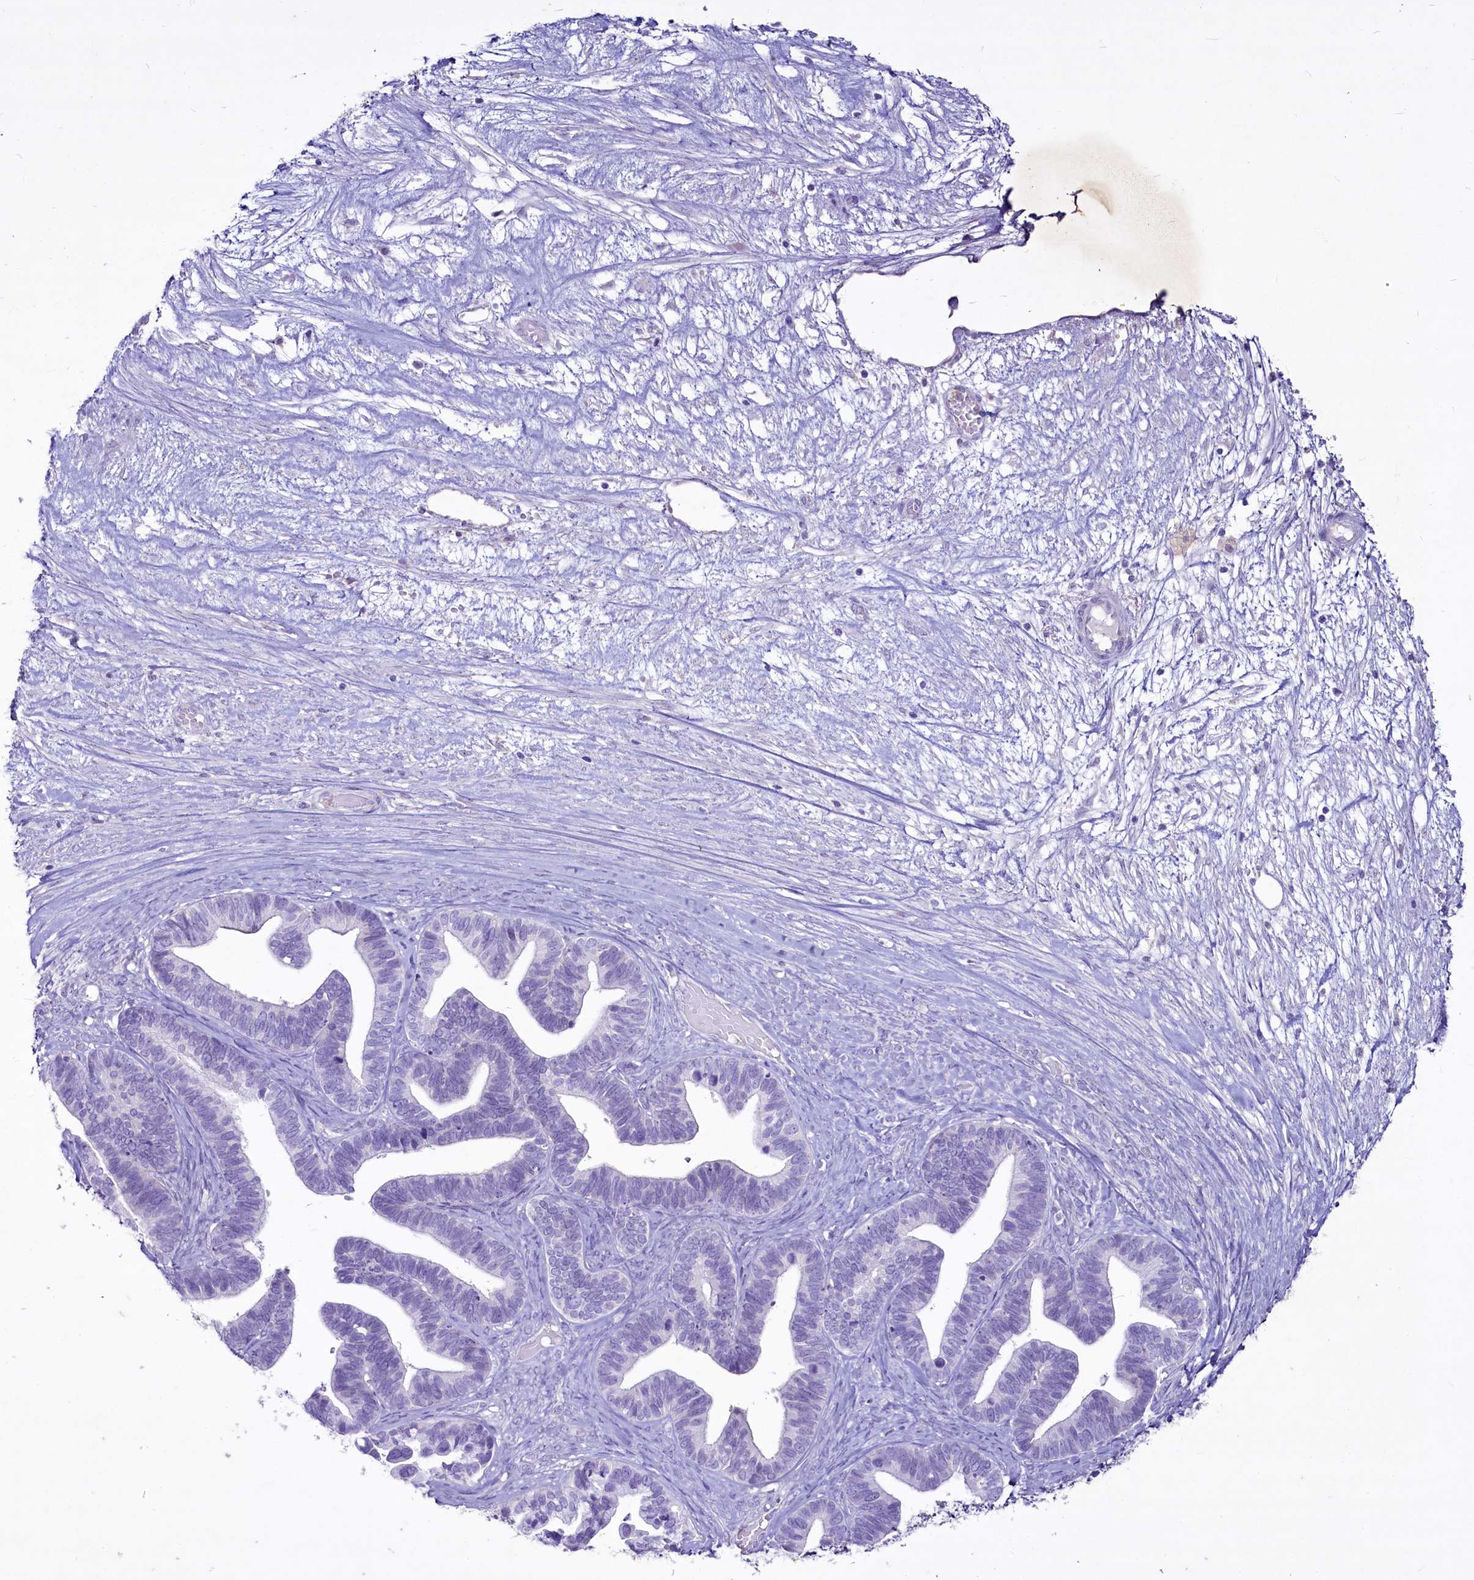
{"staining": {"intensity": "negative", "quantity": "none", "location": "none"}, "tissue": "ovarian cancer", "cell_type": "Tumor cells", "image_type": "cancer", "snomed": [{"axis": "morphology", "description": "Cystadenocarcinoma, serous, NOS"}, {"axis": "topography", "description": "Ovary"}], "caption": "High magnification brightfield microscopy of ovarian cancer (serous cystadenocarcinoma) stained with DAB (brown) and counterstained with hematoxylin (blue): tumor cells show no significant expression.", "gene": "FAM209B", "patient": {"sex": "female", "age": 56}}